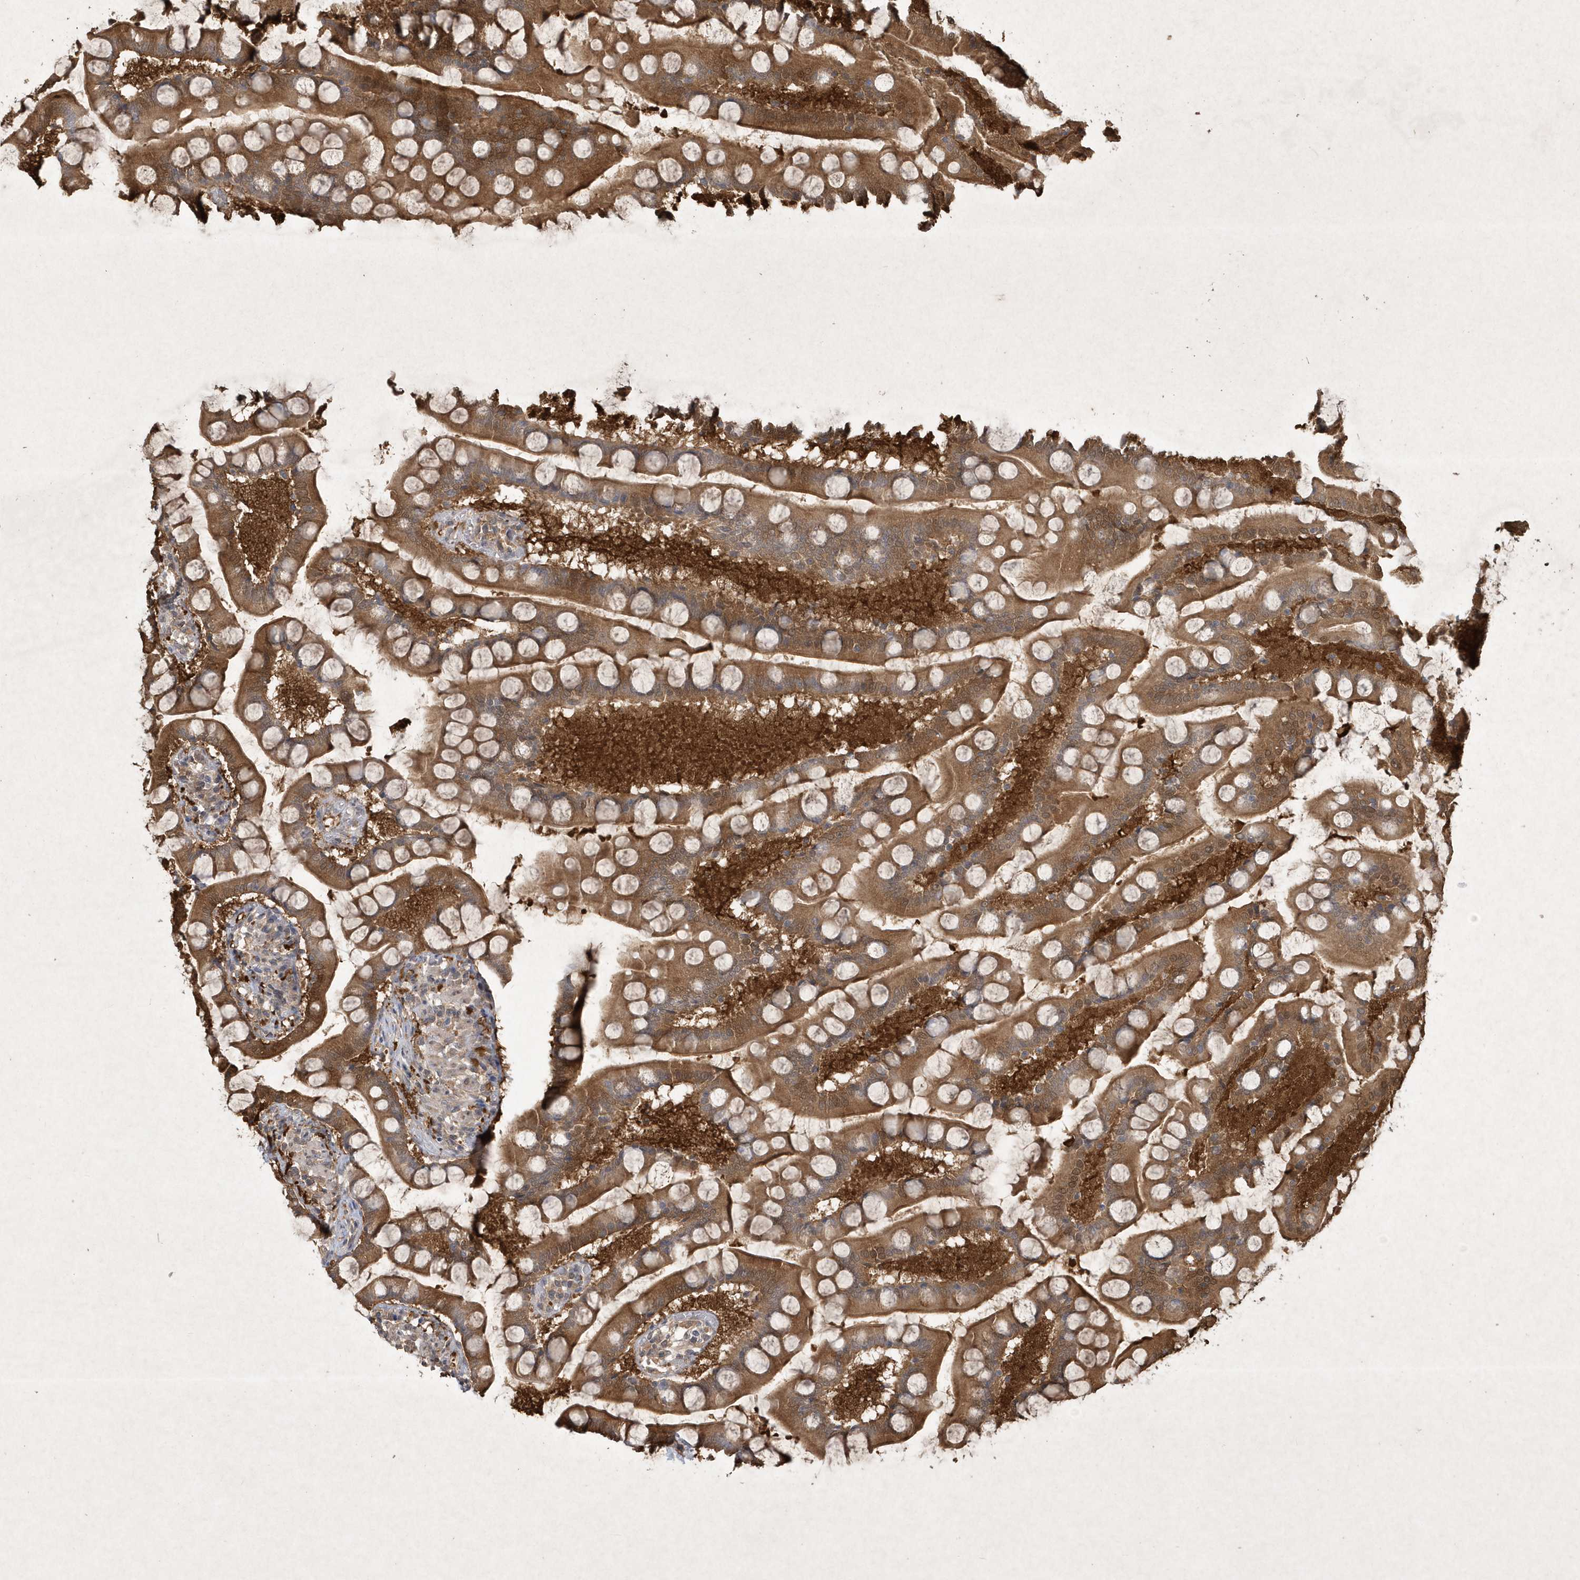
{"staining": {"intensity": "moderate", "quantity": ">75%", "location": "cytoplasmic/membranous"}, "tissue": "small intestine", "cell_type": "Glandular cells", "image_type": "normal", "snomed": [{"axis": "morphology", "description": "Normal tissue, NOS"}, {"axis": "topography", "description": "Small intestine"}], "caption": "A brown stain labels moderate cytoplasmic/membranous positivity of a protein in glandular cells of normal small intestine. (brown staining indicates protein expression, while blue staining denotes nuclei).", "gene": "AKR7A2", "patient": {"sex": "male", "age": 41}}